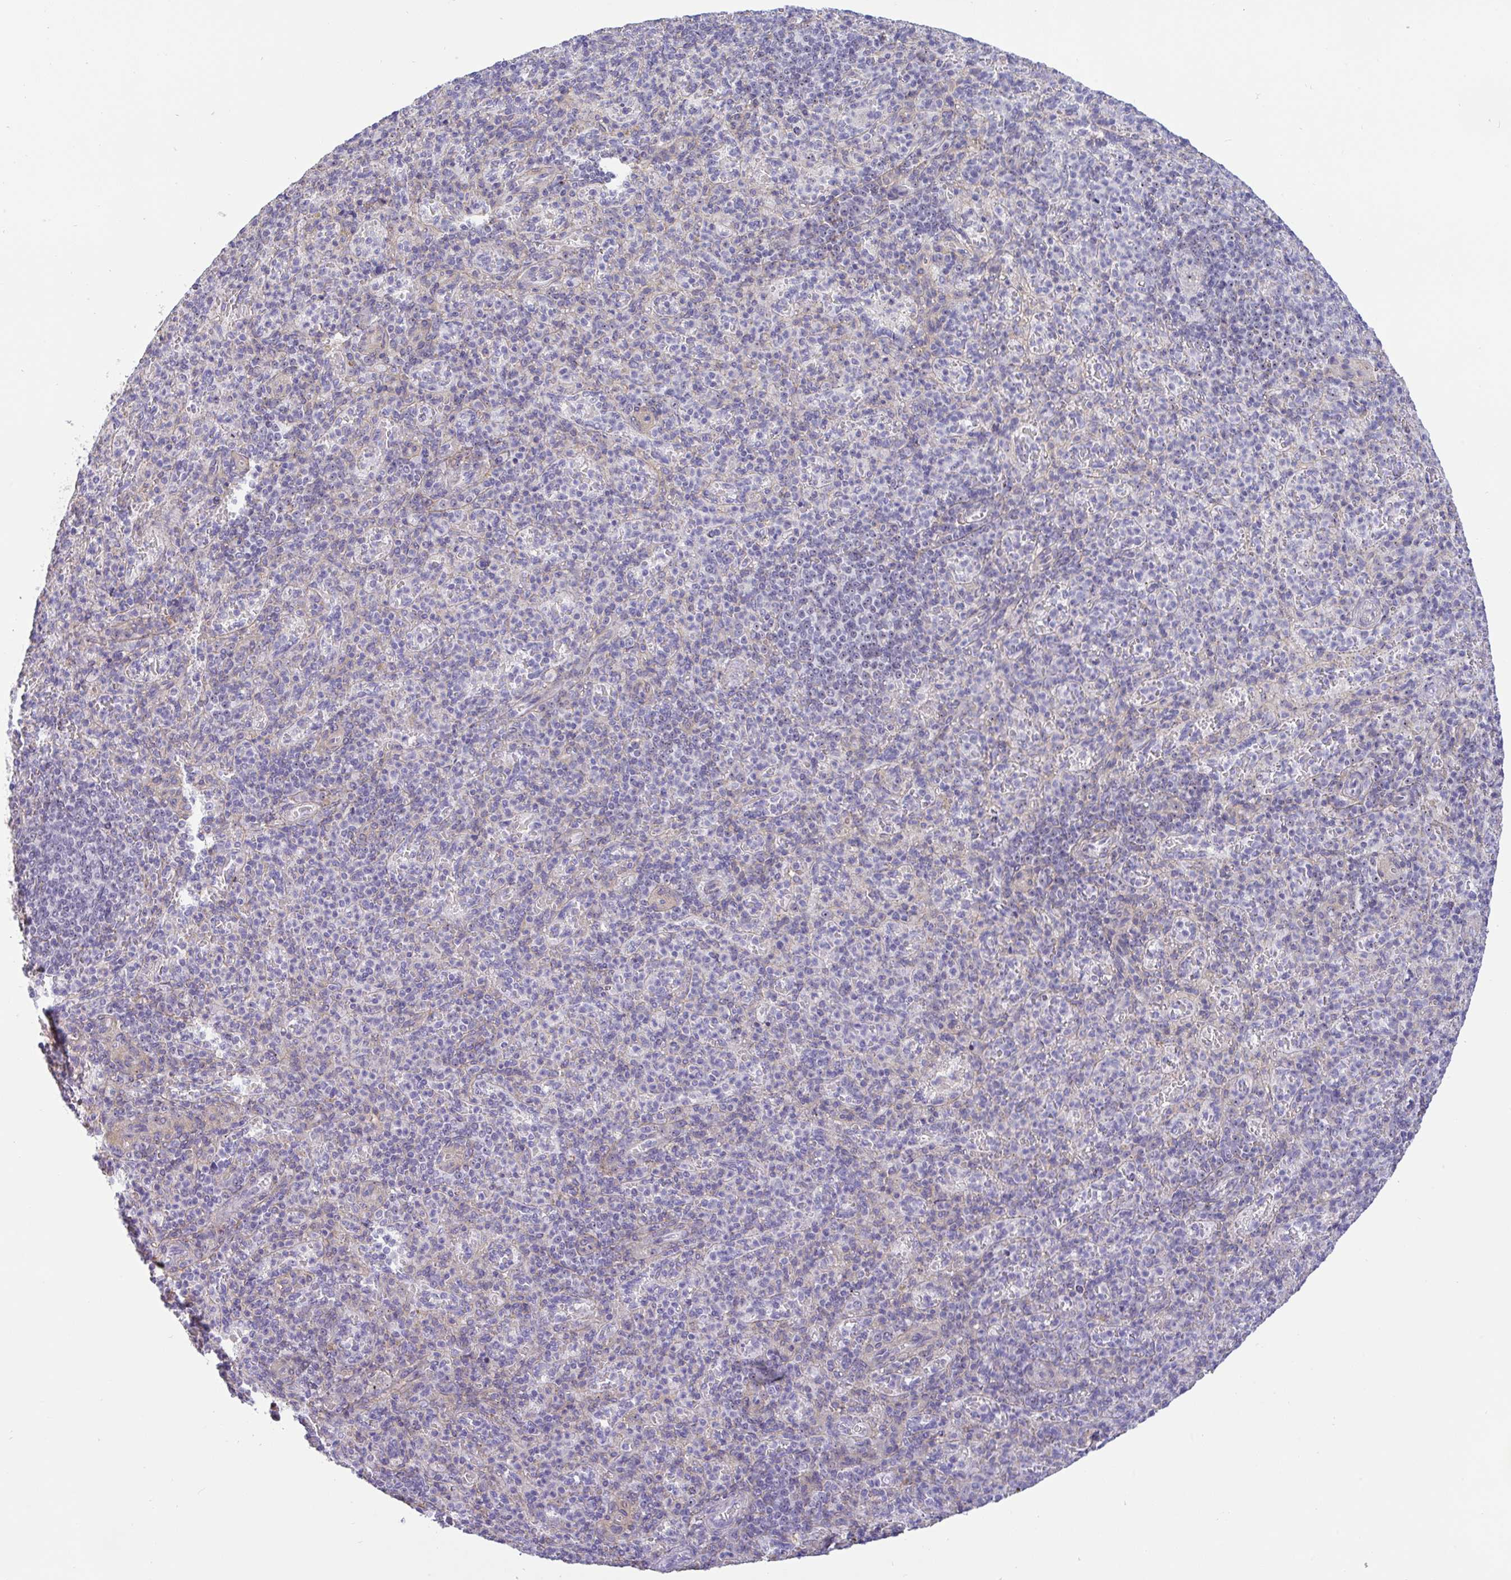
{"staining": {"intensity": "moderate", "quantity": "<25%", "location": "nuclear"}, "tissue": "spleen", "cell_type": "Cells in red pulp", "image_type": "normal", "snomed": [{"axis": "morphology", "description": "Normal tissue, NOS"}, {"axis": "topography", "description": "Spleen"}], "caption": "Protein analysis of unremarkable spleen shows moderate nuclear expression in about <25% of cells in red pulp.", "gene": "MXRA8", "patient": {"sex": "female", "age": 74}}